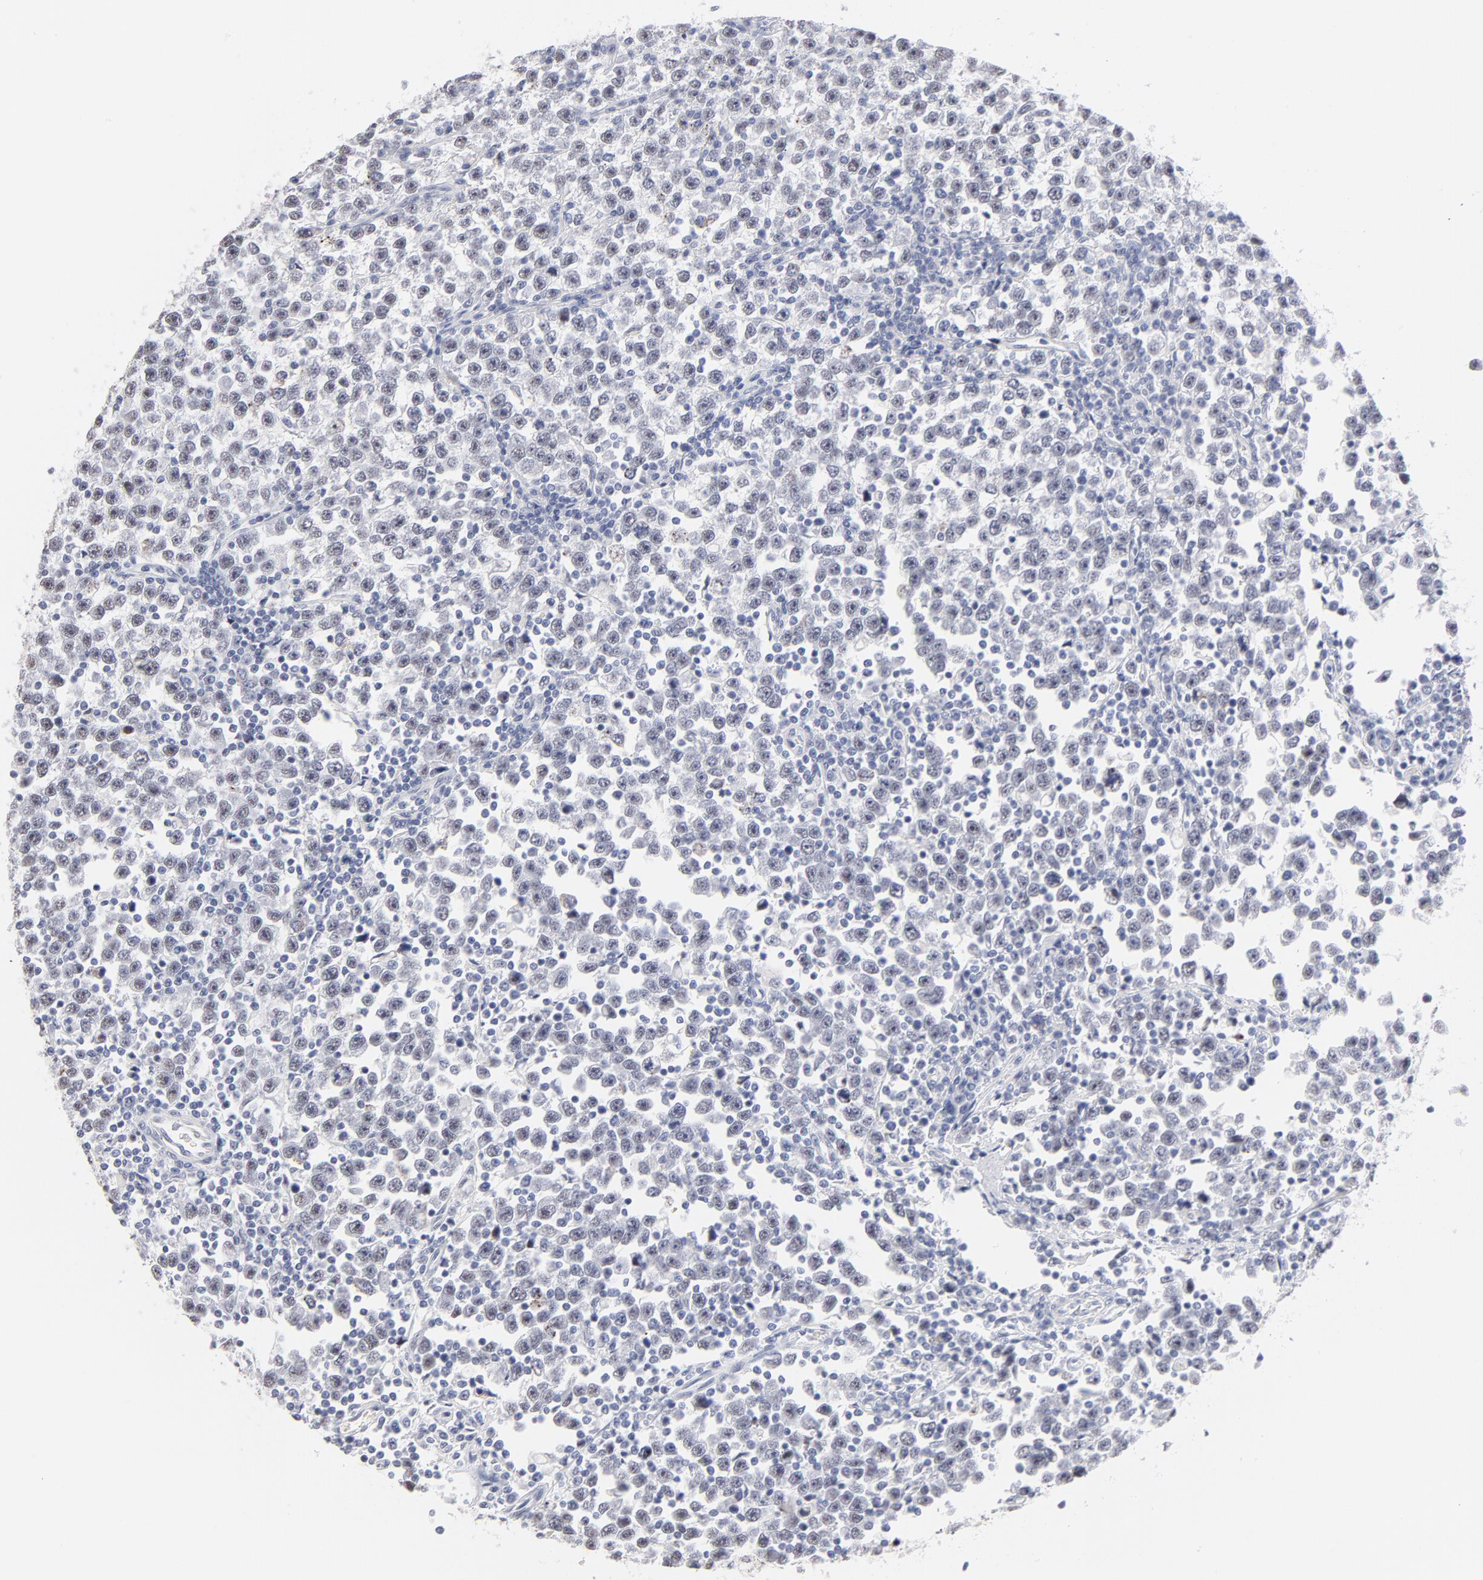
{"staining": {"intensity": "negative", "quantity": "none", "location": "none"}, "tissue": "testis cancer", "cell_type": "Tumor cells", "image_type": "cancer", "snomed": [{"axis": "morphology", "description": "Seminoma, NOS"}, {"axis": "topography", "description": "Testis"}], "caption": "Immunohistochemistry photomicrograph of testis cancer (seminoma) stained for a protein (brown), which displays no staining in tumor cells.", "gene": "KHNYN", "patient": {"sex": "male", "age": 43}}